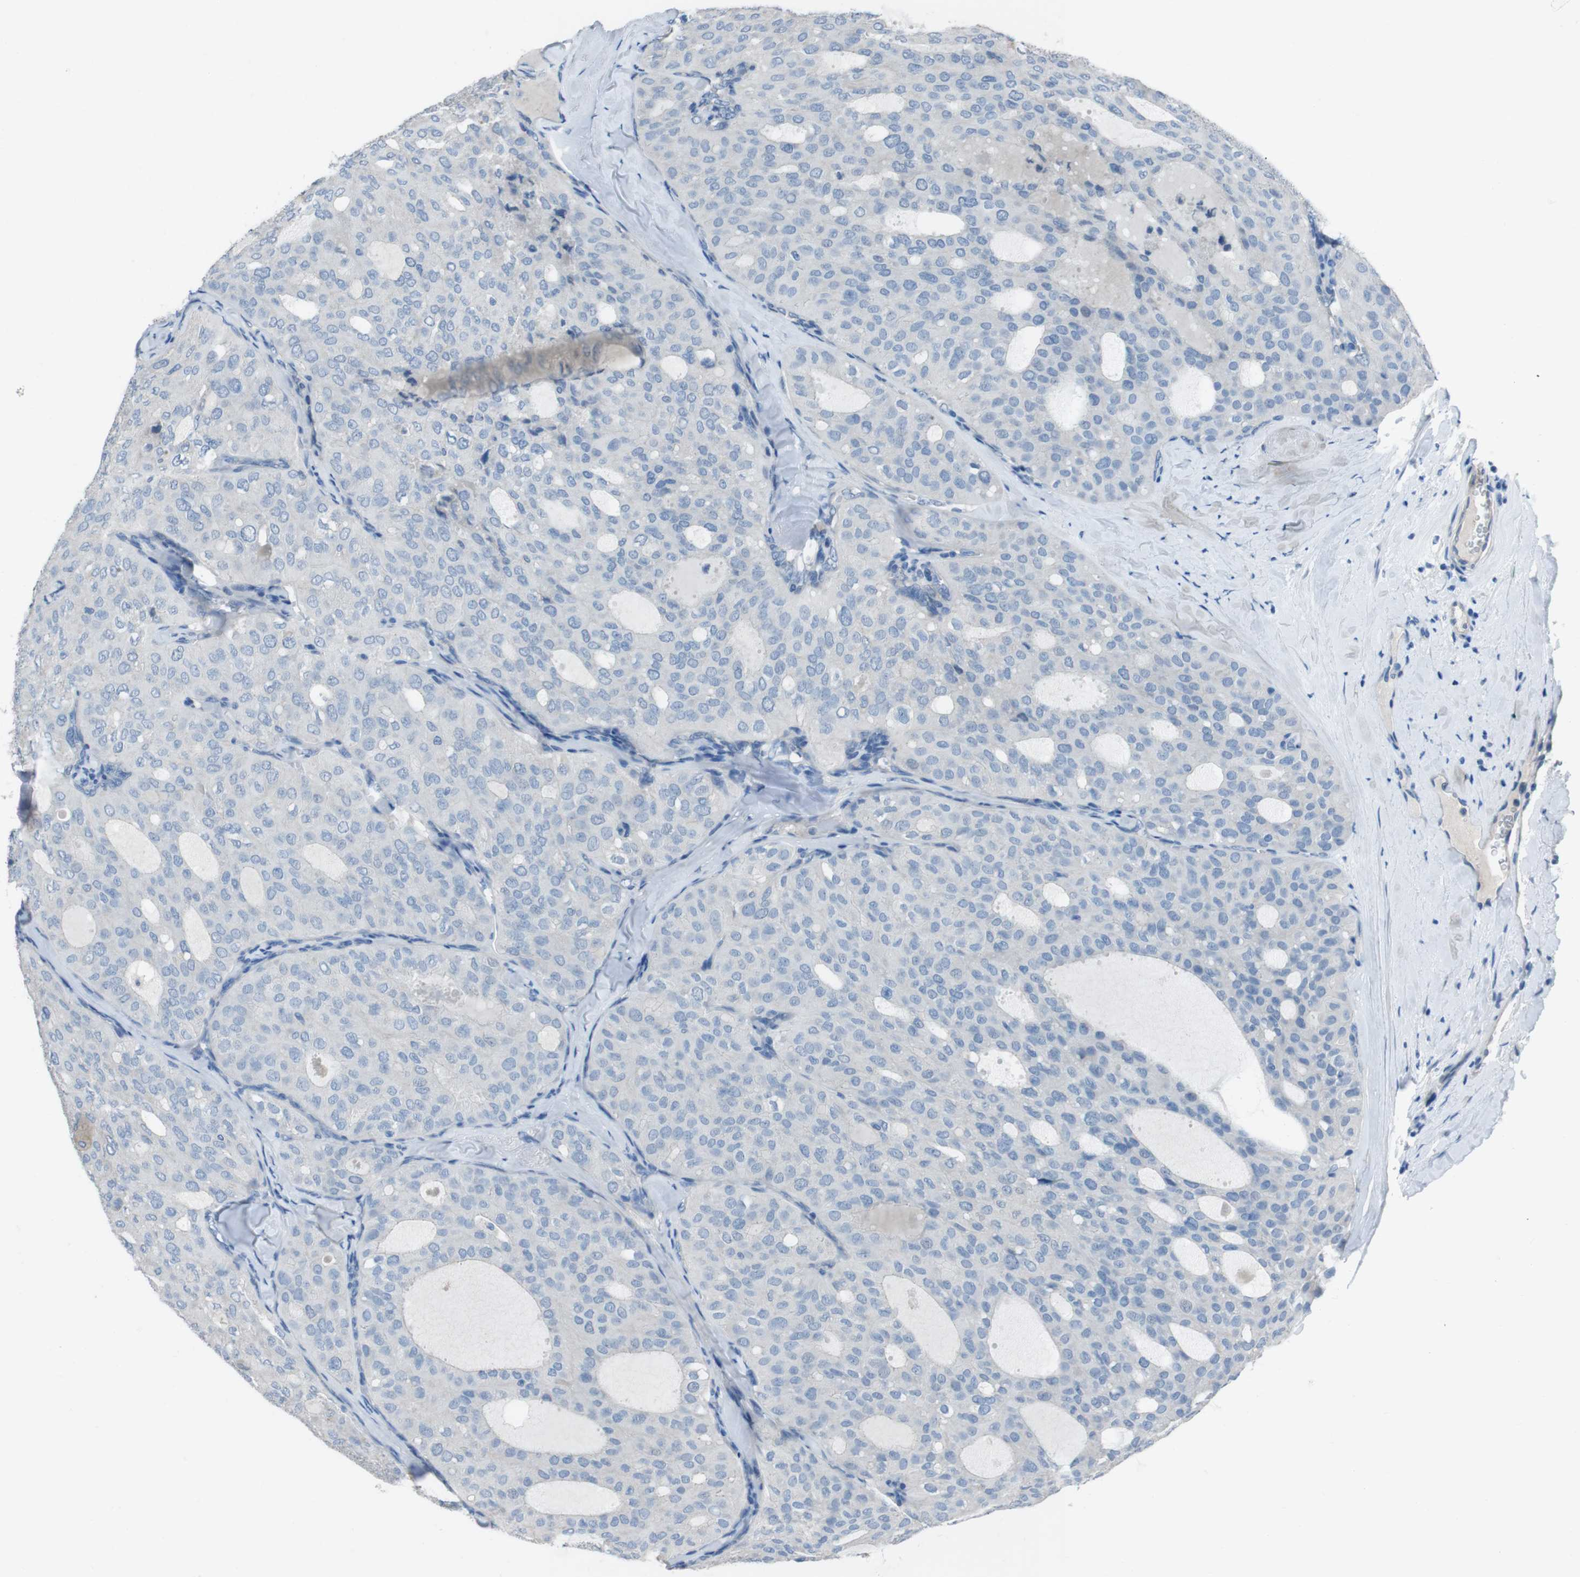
{"staining": {"intensity": "negative", "quantity": "none", "location": "none"}, "tissue": "thyroid cancer", "cell_type": "Tumor cells", "image_type": "cancer", "snomed": [{"axis": "morphology", "description": "Follicular adenoma carcinoma, NOS"}, {"axis": "topography", "description": "Thyroid gland"}], "caption": "Immunohistochemistry (IHC) of thyroid cancer (follicular adenoma carcinoma) demonstrates no expression in tumor cells.", "gene": "CYP2C8", "patient": {"sex": "male", "age": 75}}